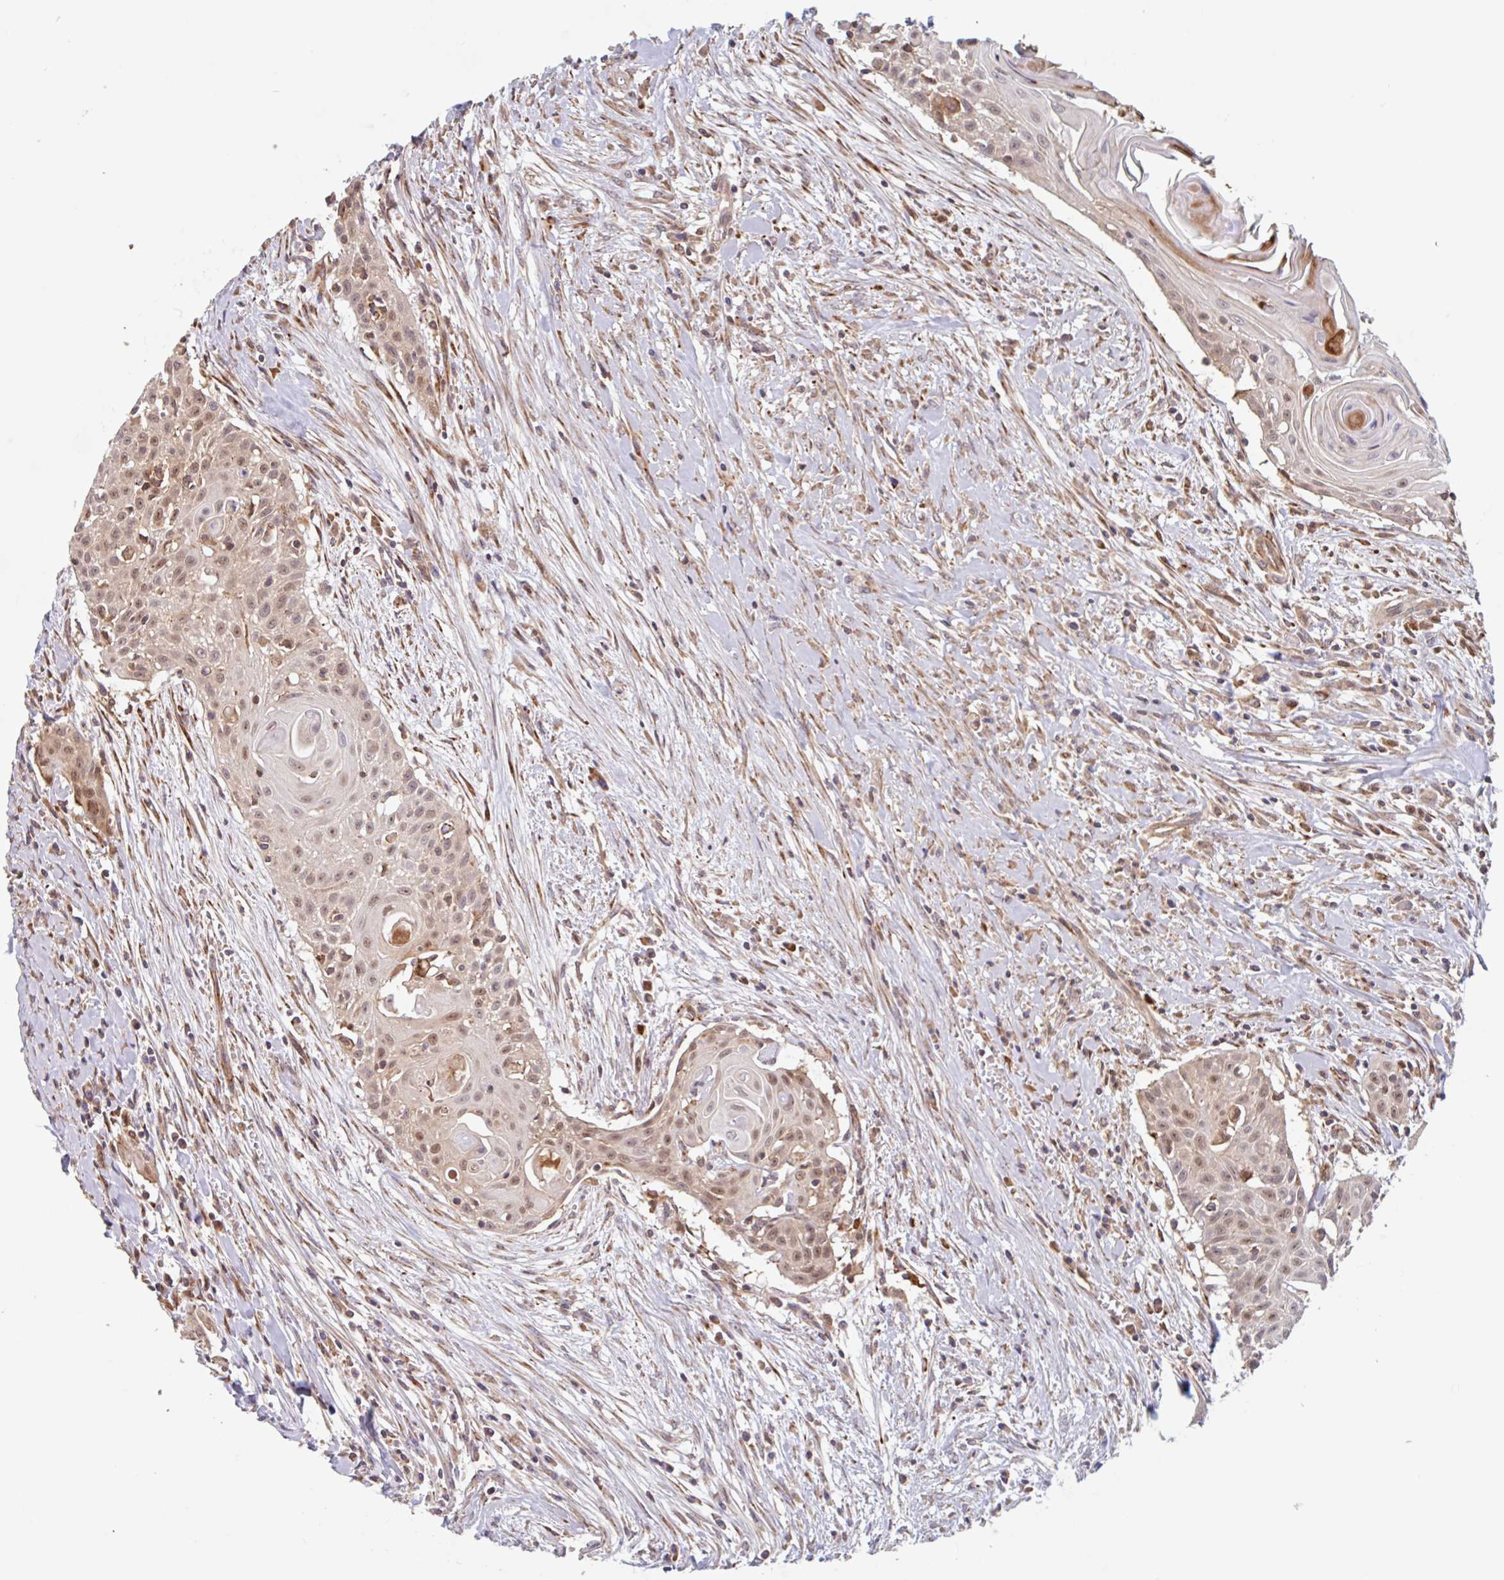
{"staining": {"intensity": "moderate", "quantity": ">75%", "location": "nuclear"}, "tissue": "head and neck cancer", "cell_type": "Tumor cells", "image_type": "cancer", "snomed": [{"axis": "morphology", "description": "Squamous cell carcinoma, NOS"}, {"axis": "topography", "description": "Lymph node"}, {"axis": "topography", "description": "Salivary gland"}, {"axis": "topography", "description": "Head-Neck"}], "caption": "High-magnification brightfield microscopy of squamous cell carcinoma (head and neck) stained with DAB (brown) and counterstained with hematoxylin (blue). tumor cells exhibit moderate nuclear positivity is present in about>75% of cells. The protein of interest is stained brown, and the nuclei are stained in blue (DAB (3,3'-diaminobenzidine) IHC with brightfield microscopy, high magnification).", "gene": "NUB1", "patient": {"sex": "female", "age": 74}}